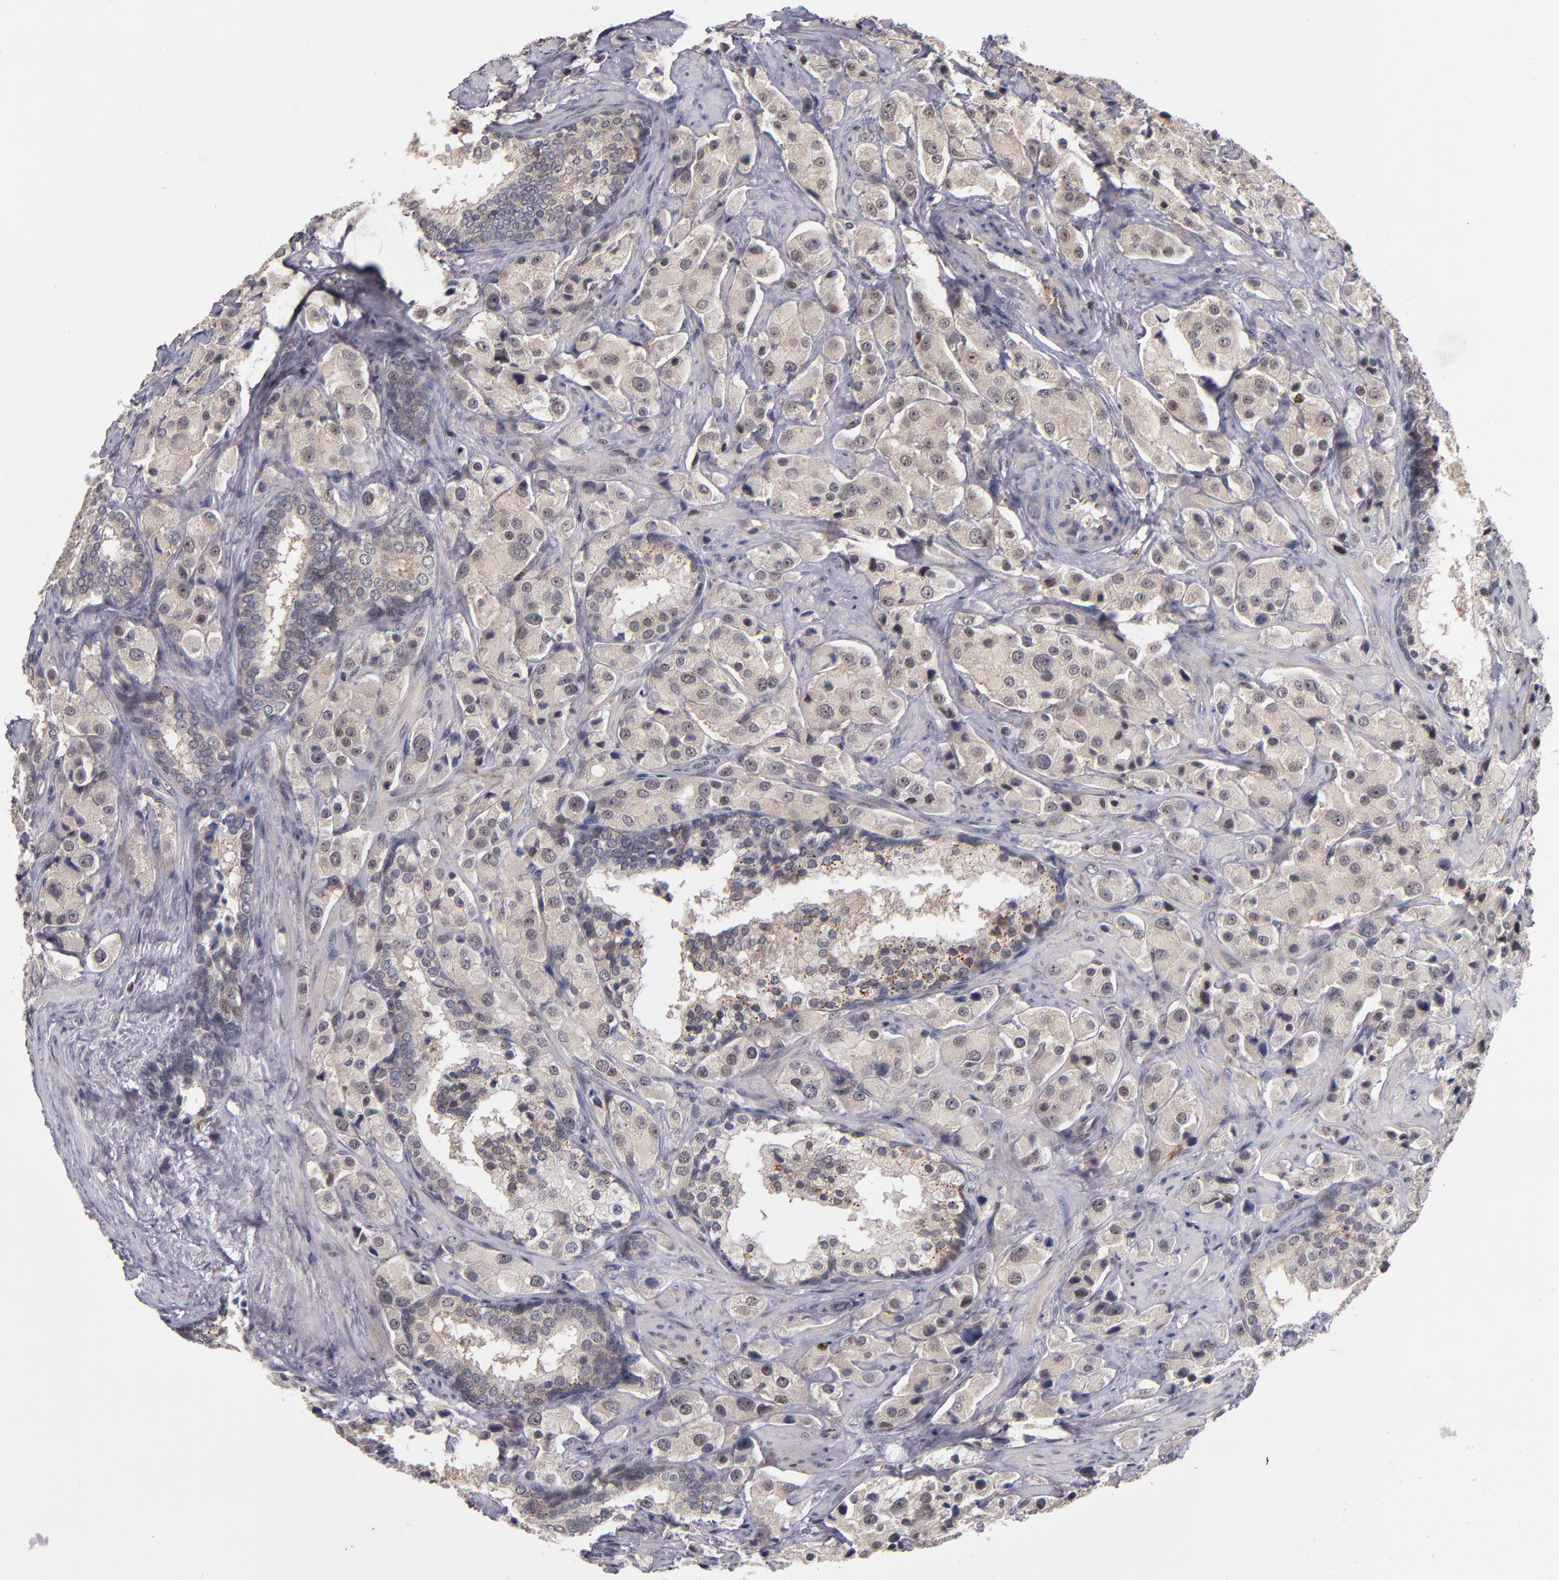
{"staining": {"intensity": "weak", "quantity": ">75%", "location": "cytoplasmic/membranous"}, "tissue": "prostate cancer", "cell_type": "Tumor cells", "image_type": "cancer", "snomed": [{"axis": "morphology", "description": "Adenocarcinoma, Medium grade"}, {"axis": "topography", "description": "Prostate"}], "caption": "Prostate cancer was stained to show a protein in brown. There is low levels of weak cytoplasmic/membranous staining in about >75% of tumor cells.", "gene": "KDM6A", "patient": {"sex": "male", "age": 70}}